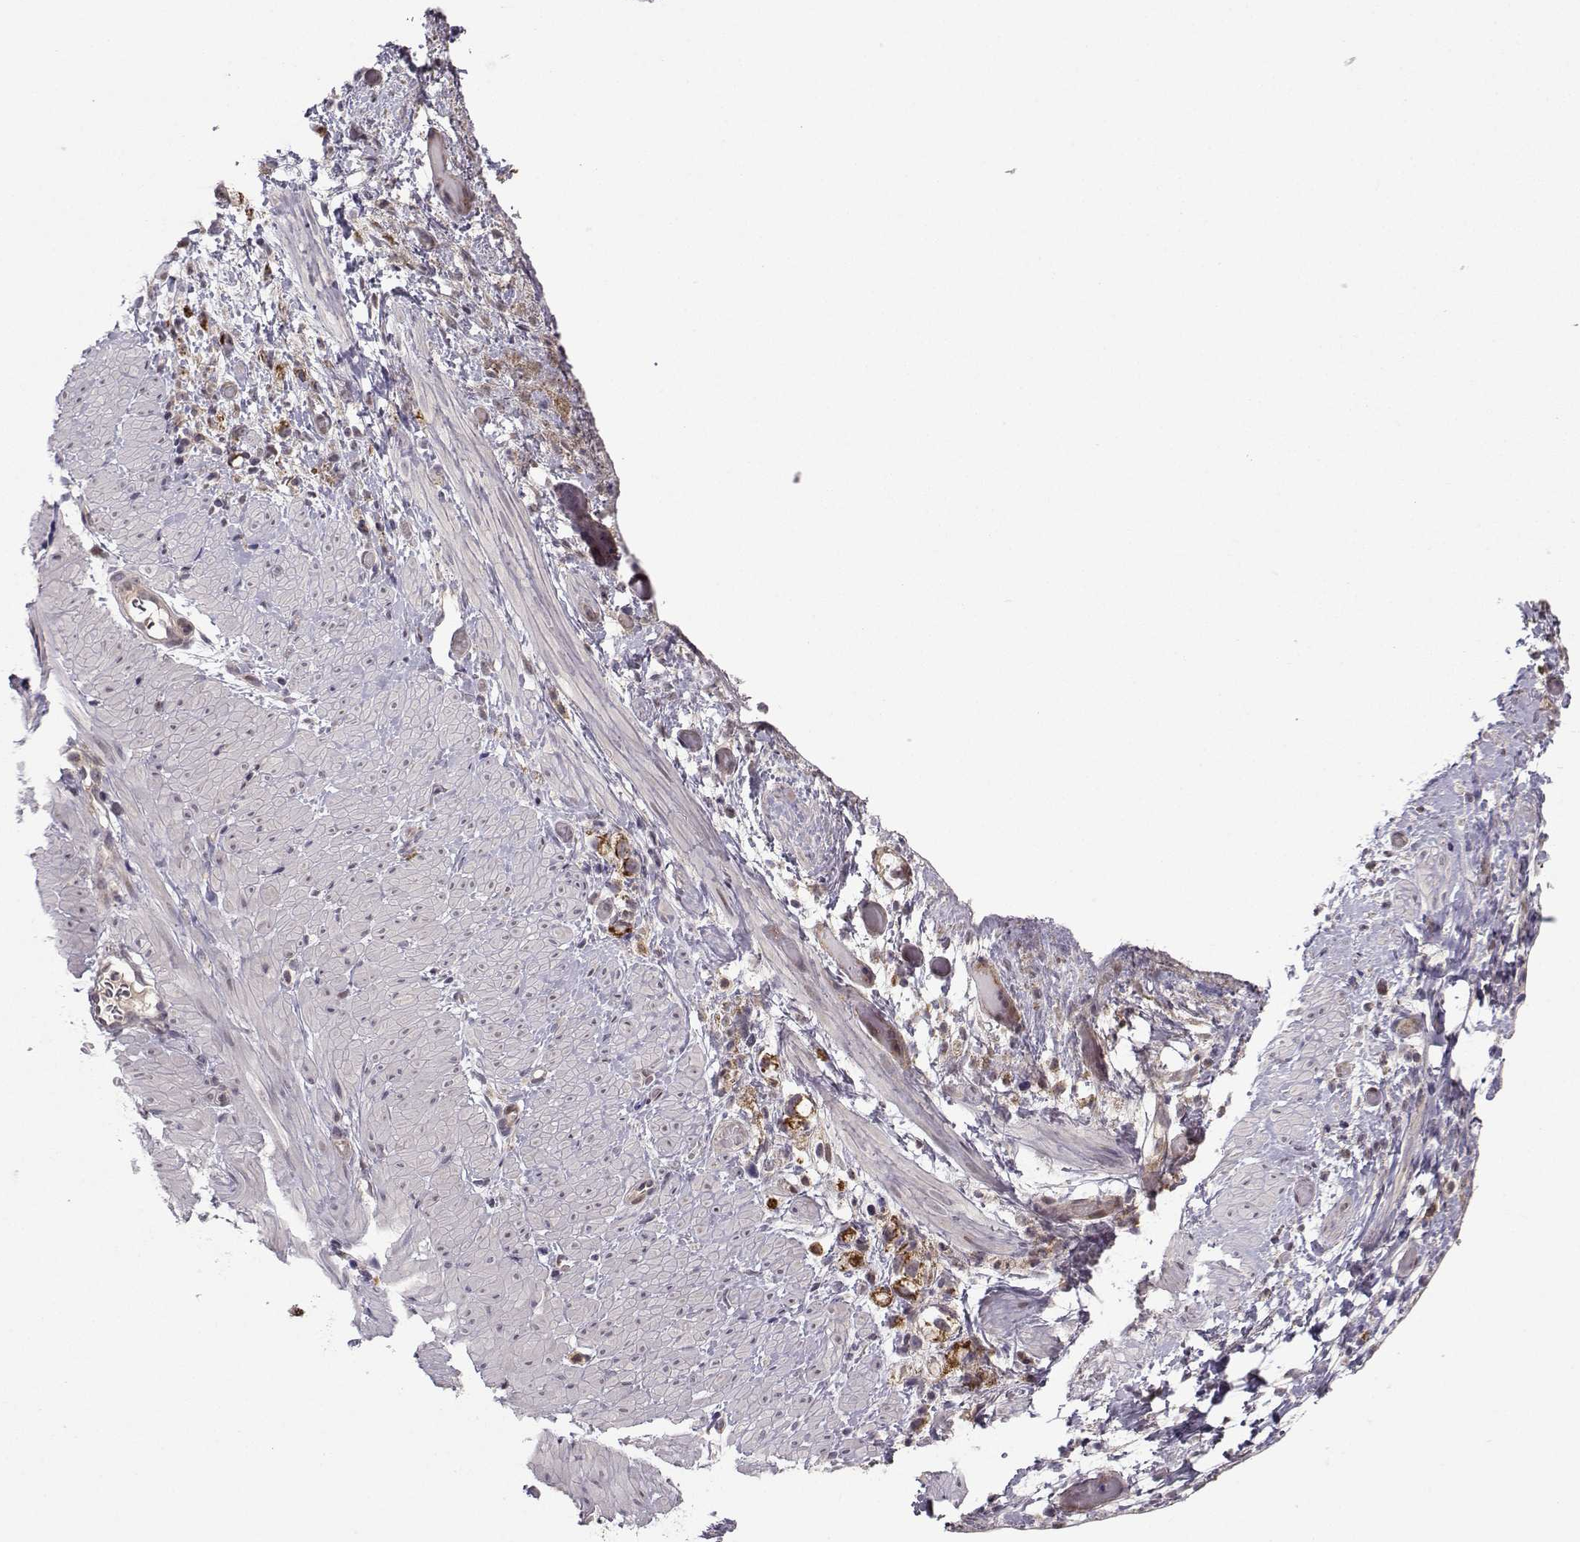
{"staining": {"intensity": "strong", "quantity": "25%-75%", "location": "cytoplasmic/membranous"}, "tissue": "stomach cancer", "cell_type": "Tumor cells", "image_type": "cancer", "snomed": [{"axis": "morphology", "description": "Adenocarcinoma, NOS"}, {"axis": "topography", "description": "Stomach"}], "caption": "A brown stain highlights strong cytoplasmic/membranous positivity of a protein in human adenocarcinoma (stomach) tumor cells. The staining is performed using DAB (3,3'-diaminobenzidine) brown chromogen to label protein expression. The nuclei are counter-stained blue using hematoxylin.", "gene": "NECAB3", "patient": {"sex": "female", "age": 59}}